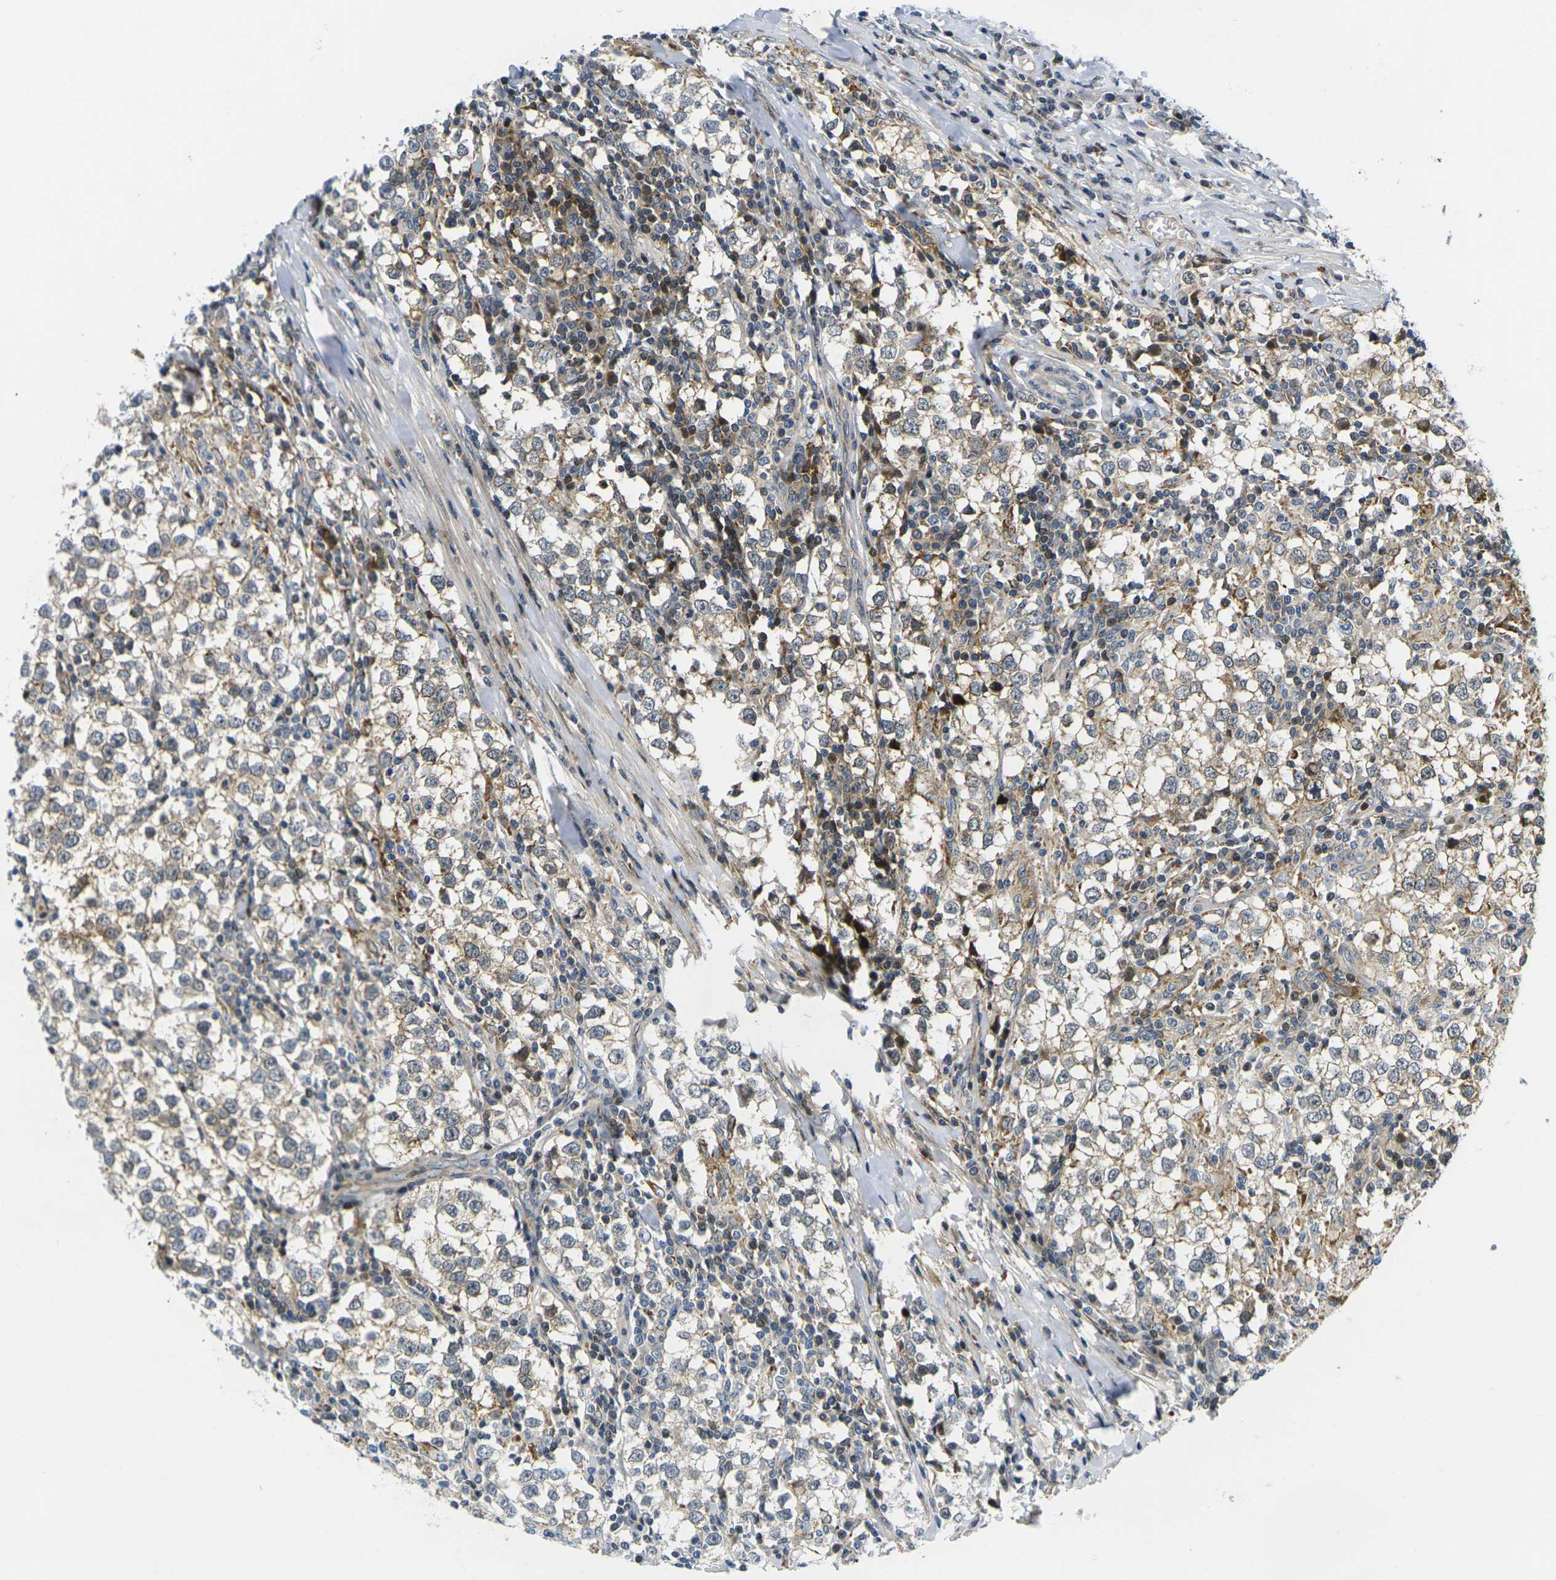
{"staining": {"intensity": "weak", "quantity": ">75%", "location": "cytoplasmic/membranous"}, "tissue": "testis cancer", "cell_type": "Tumor cells", "image_type": "cancer", "snomed": [{"axis": "morphology", "description": "Seminoma, NOS"}, {"axis": "morphology", "description": "Carcinoma, Embryonal, NOS"}, {"axis": "topography", "description": "Testis"}], "caption": "Immunohistochemical staining of human testis cancer (seminoma) exhibits weak cytoplasmic/membranous protein staining in approximately >75% of tumor cells.", "gene": "ROBO2", "patient": {"sex": "male", "age": 36}}